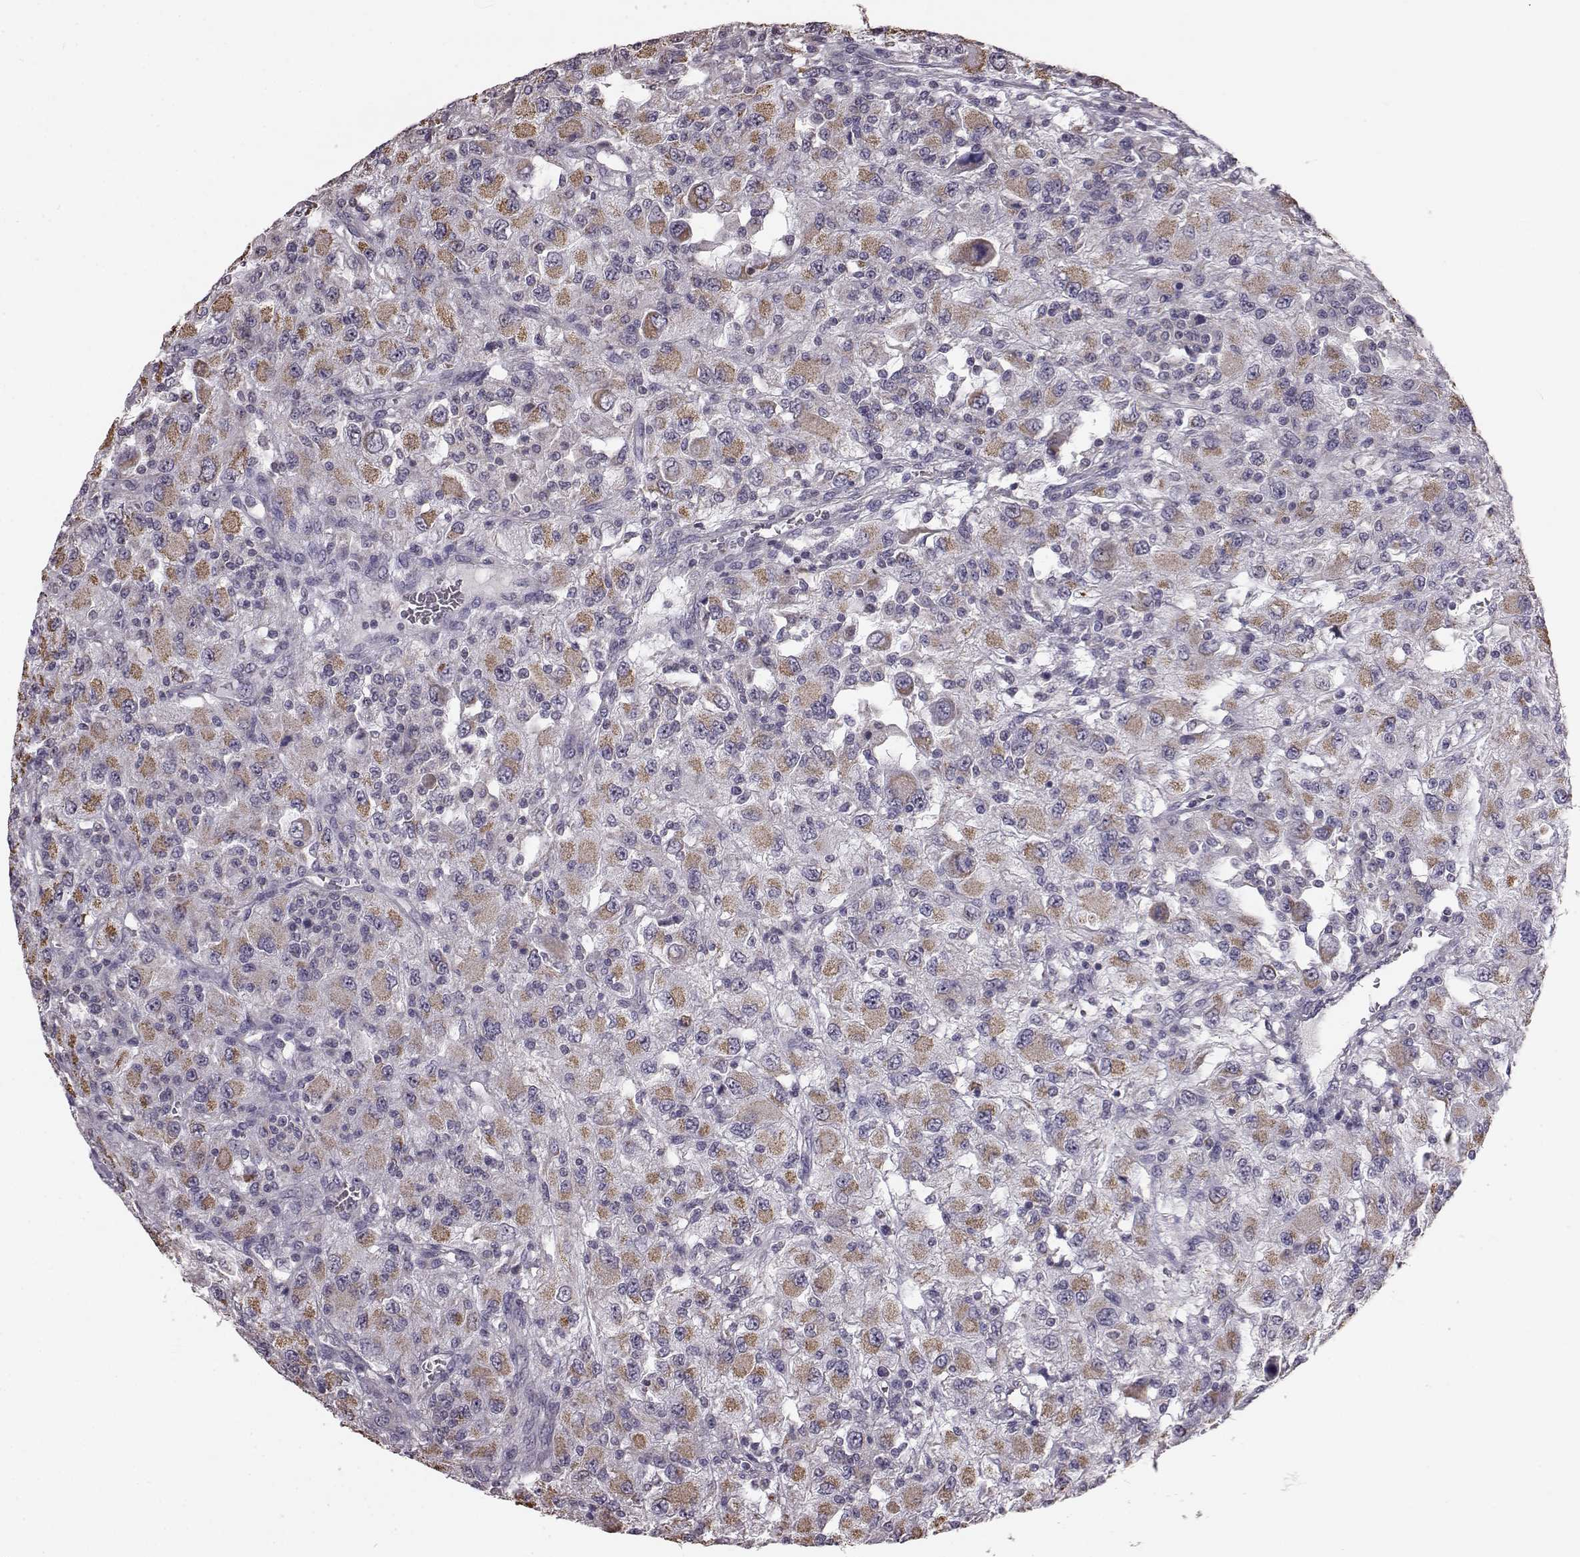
{"staining": {"intensity": "weak", "quantity": "25%-75%", "location": "cytoplasmic/membranous"}, "tissue": "renal cancer", "cell_type": "Tumor cells", "image_type": "cancer", "snomed": [{"axis": "morphology", "description": "Adenocarcinoma, NOS"}, {"axis": "topography", "description": "Kidney"}], "caption": "Human adenocarcinoma (renal) stained with a brown dye displays weak cytoplasmic/membranous positive staining in about 25%-75% of tumor cells.", "gene": "ALDH3A1", "patient": {"sex": "female", "age": 67}}